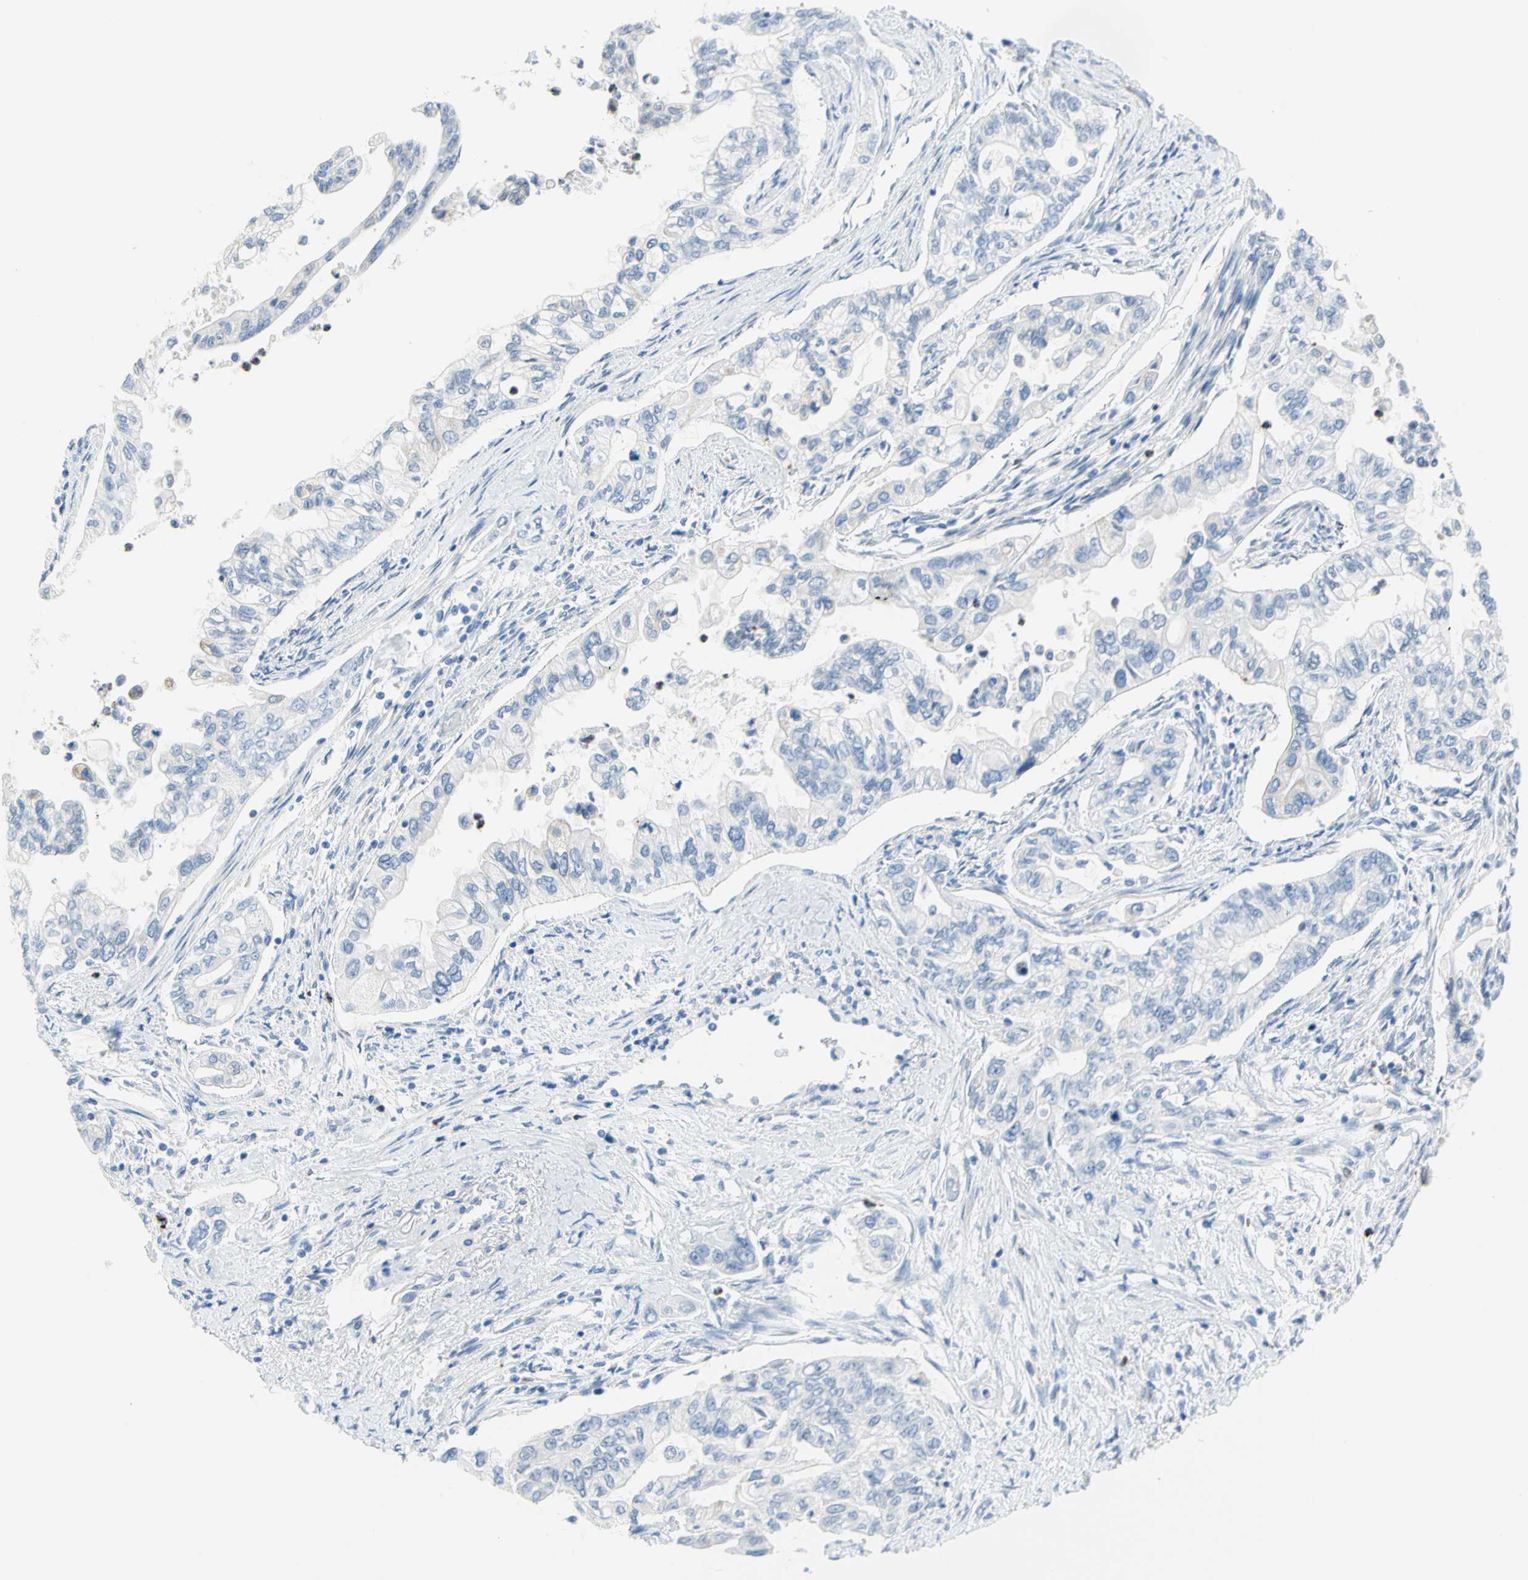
{"staining": {"intensity": "negative", "quantity": "none", "location": "none"}, "tissue": "pancreatic cancer", "cell_type": "Tumor cells", "image_type": "cancer", "snomed": [{"axis": "morphology", "description": "Normal tissue, NOS"}, {"axis": "topography", "description": "Pancreas"}], "caption": "Tumor cells show no significant positivity in pancreatic cancer.", "gene": "CYSLTR1", "patient": {"sex": "male", "age": 42}}